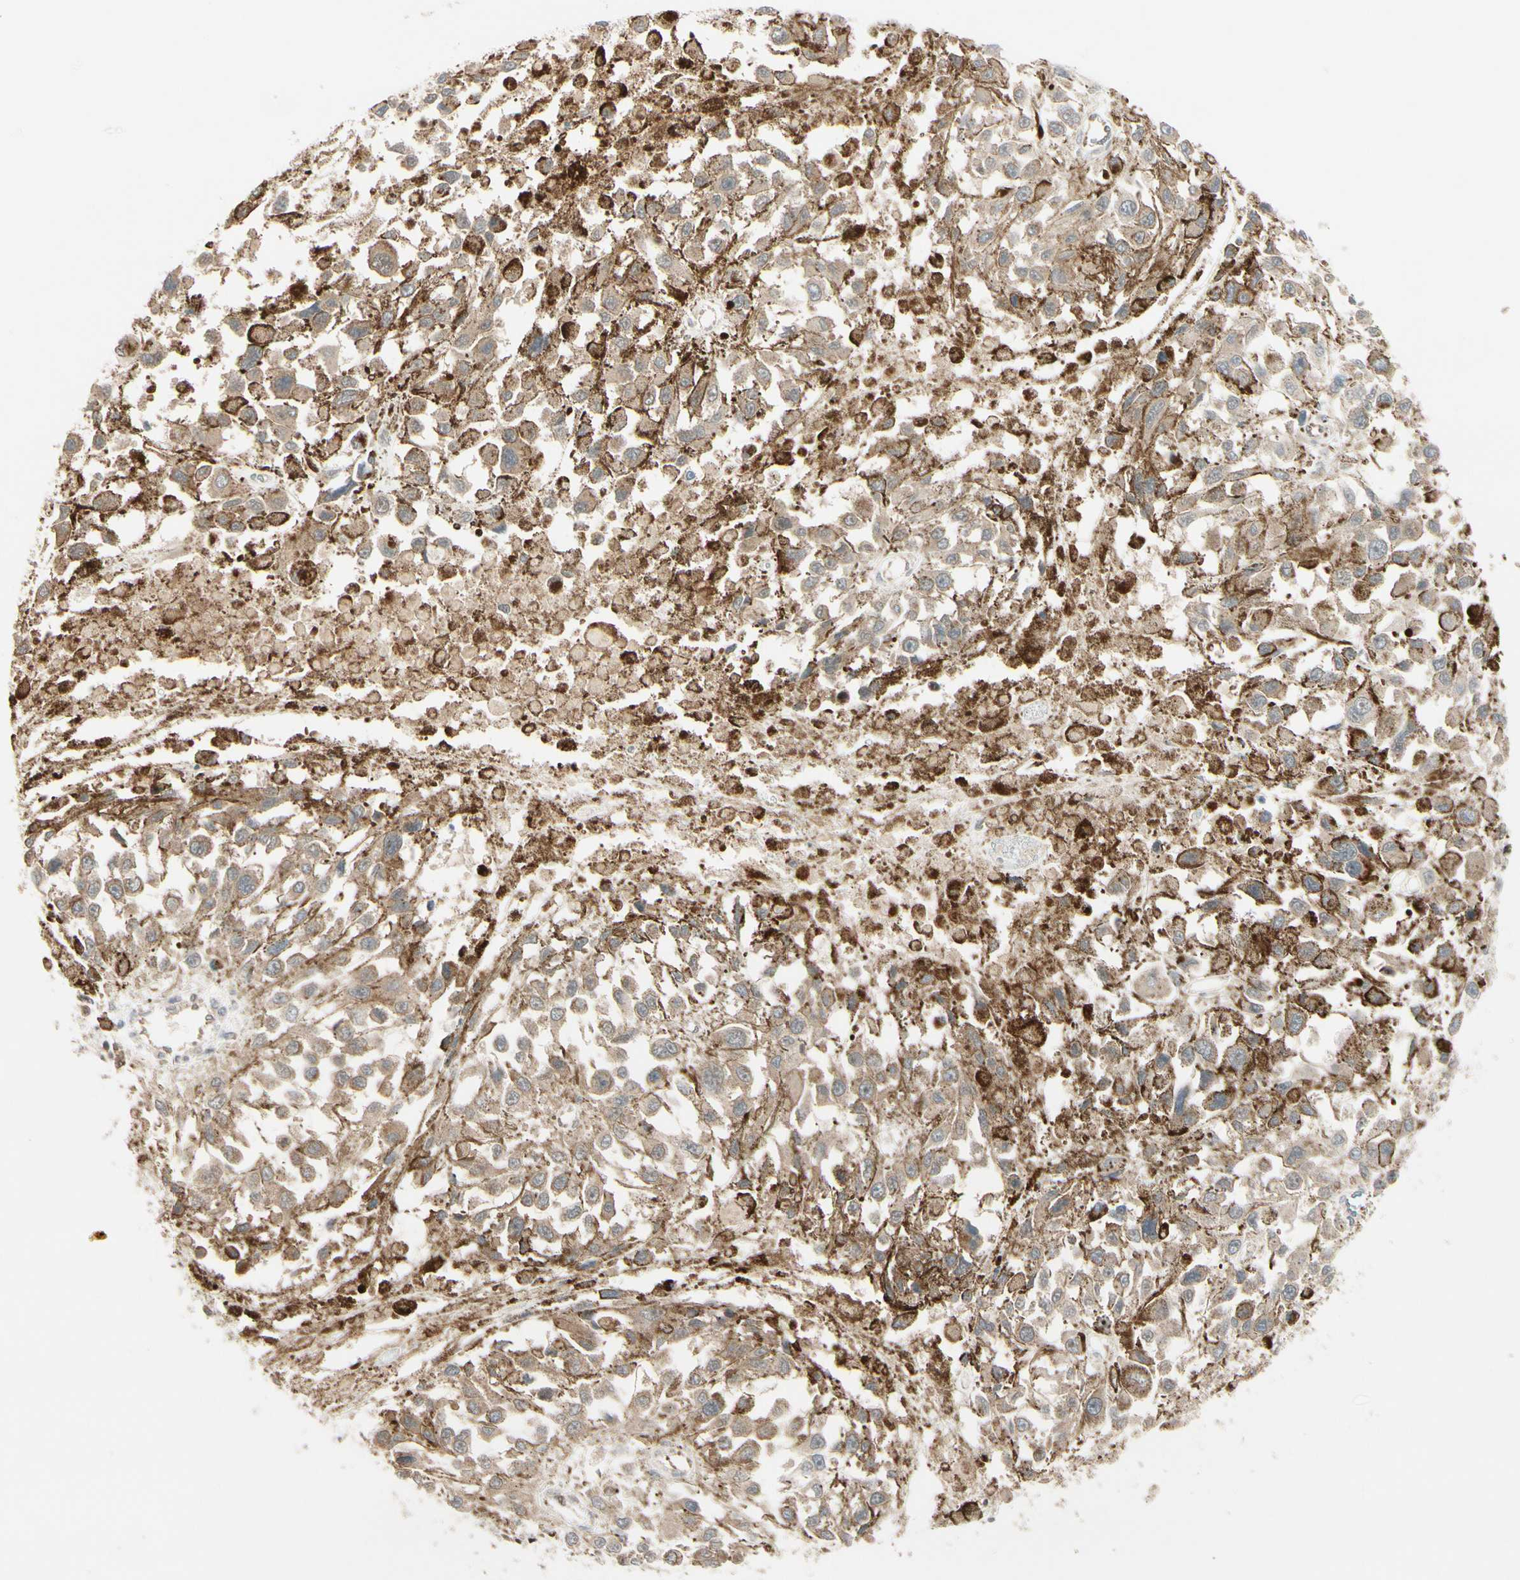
{"staining": {"intensity": "weak", "quantity": ">75%", "location": "cytoplasmic/membranous"}, "tissue": "melanoma", "cell_type": "Tumor cells", "image_type": "cancer", "snomed": [{"axis": "morphology", "description": "Malignant melanoma, Metastatic site"}, {"axis": "topography", "description": "Lymph node"}], "caption": "Immunohistochemistry (IHC) image of neoplastic tissue: human melanoma stained using IHC exhibits low levels of weak protein expression localized specifically in the cytoplasmic/membranous of tumor cells, appearing as a cytoplasmic/membranous brown color.", "gene": "FGF10", "patient": {"sex": "male", "age": 59}}